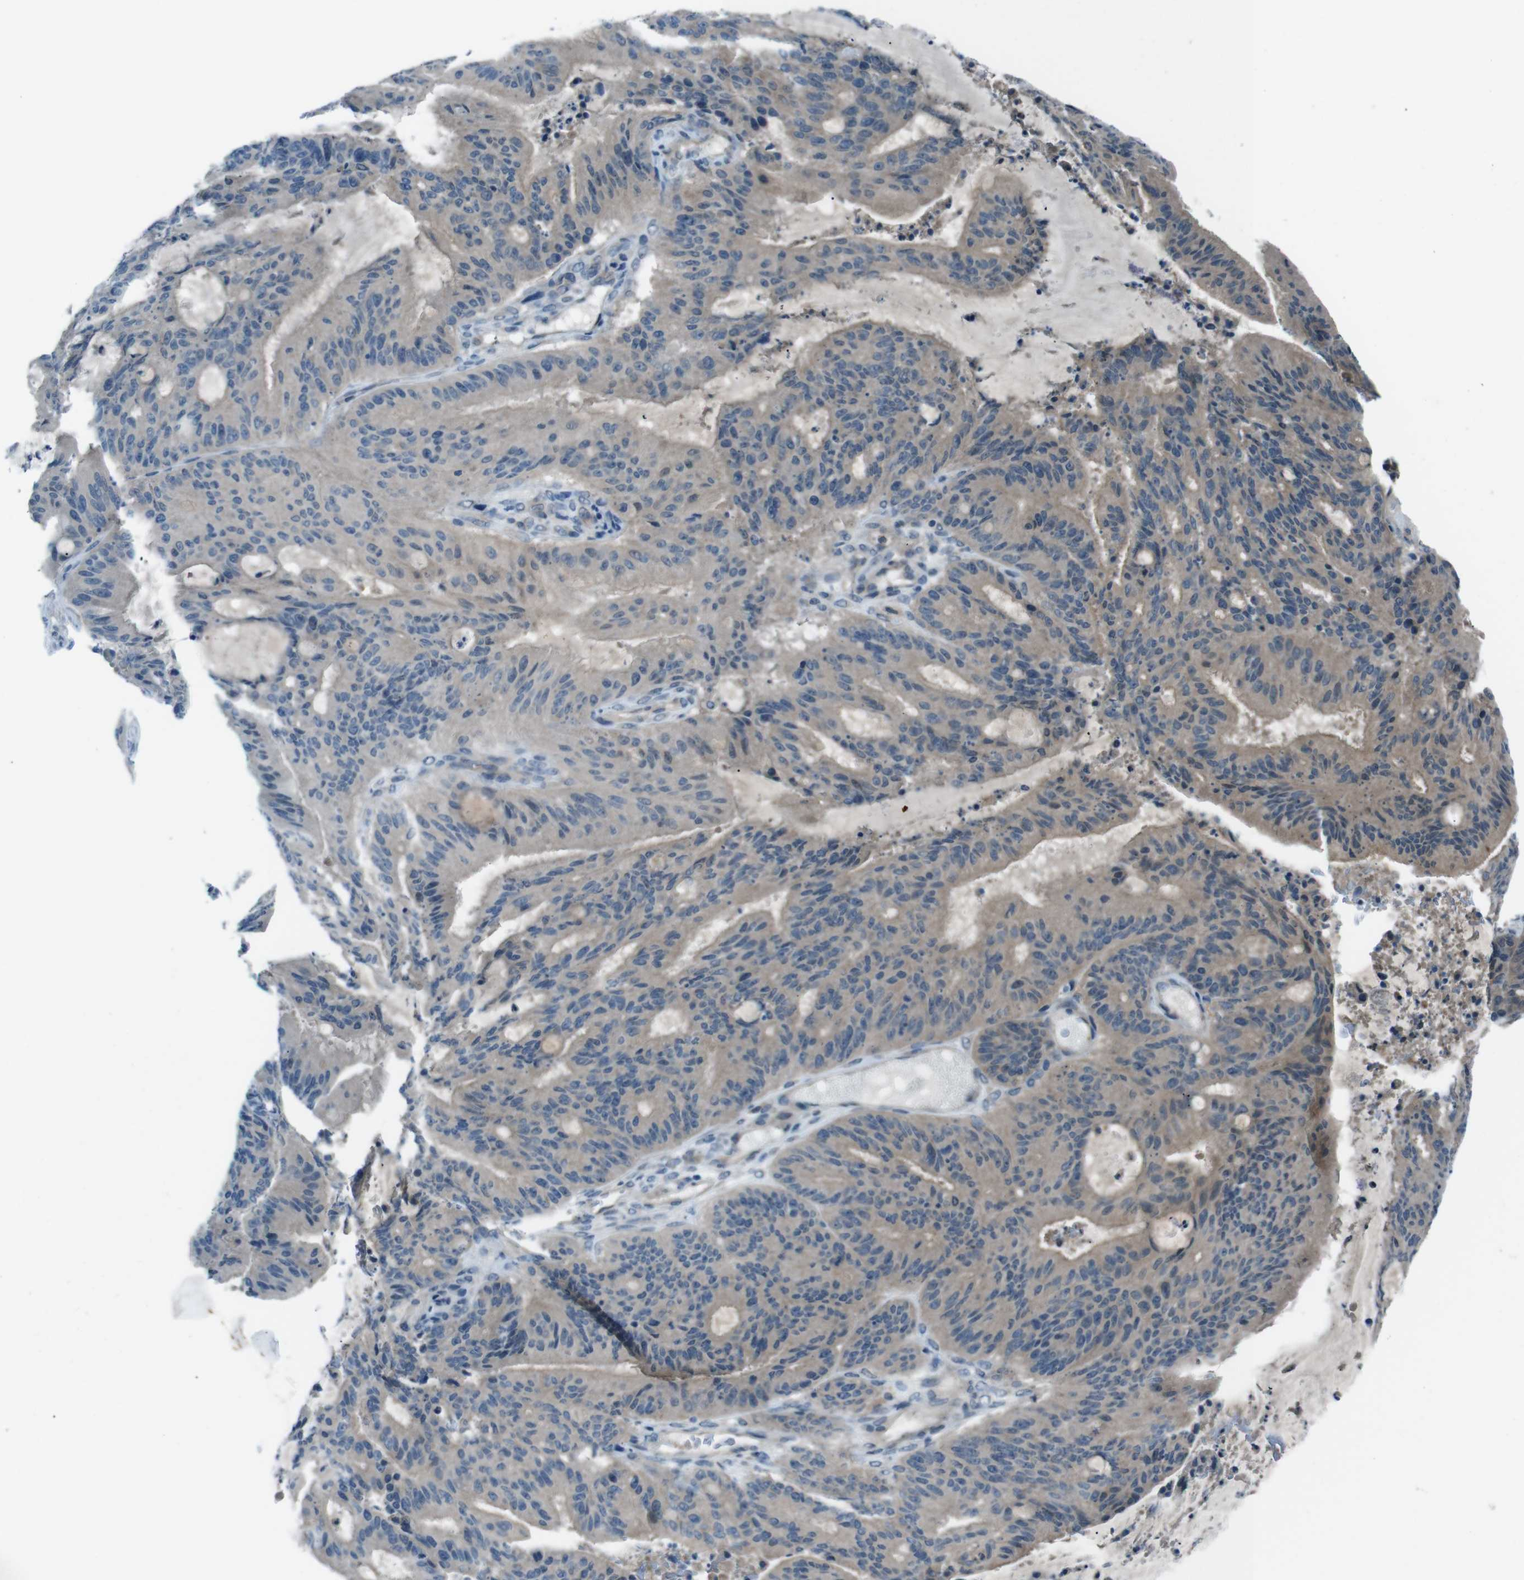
{"staining": {"intensity": "weak", "quantity": ">75%", "location": "cytoplasmic/membranous"}, "tissue": "liver cancer", "cell_type": "Tumor cells", "image_type": "cancer", "snomed": [{"axis": "morphology", "description": "Cholangiocarcinoma"}, {"axis": "topography", "description": "Liver"}], "caption": "Protein staining of liver cholangiocarcinoma tissue shows weak cytoplasmic/membranous expression in approximately >75% of tumor cells.", "gene": "SLC27A4", "patient": {"sex": "female", "age": 73}}